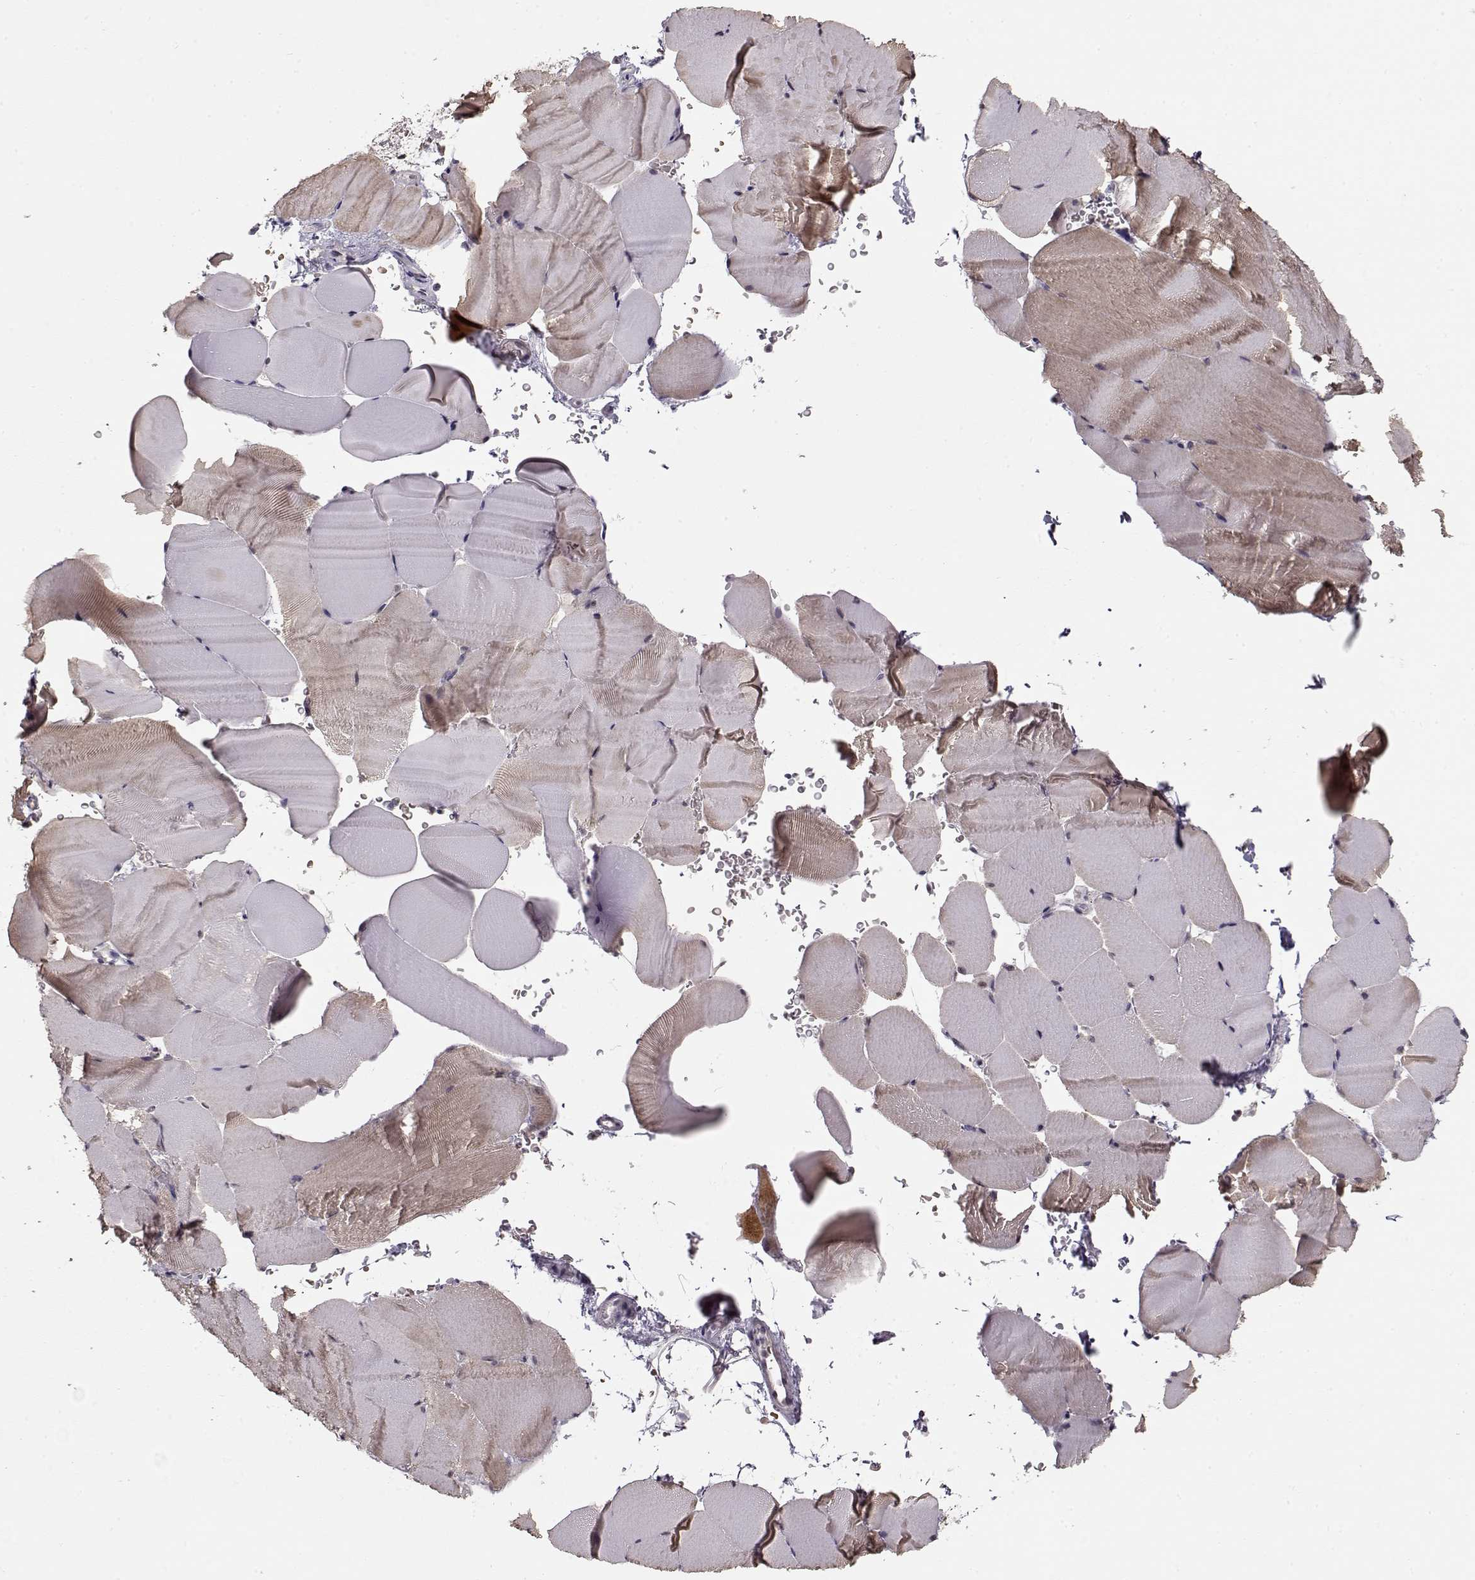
{"staining": {"intensity": "weak", "quantity": "<25%", "location": "cytoplasmic/membranous"}, "tissue": "skeletal muscle", "cell_type": "Myocytes", "image_type": "normal", "snomed": [{"axis": "morphology", "description": "Normal tissue, NOS"}, {"axis": "topography", "description": "Skeletal muscle"}], "caption": "This is a histopathology image of immunohistochemistry staining of unremarkable skeletal muscle, which shows no staining in myocytes. (DAB IHC, high magnification).", "gene": "PCP4", "patient": {"sex": "female", "age": 37}}